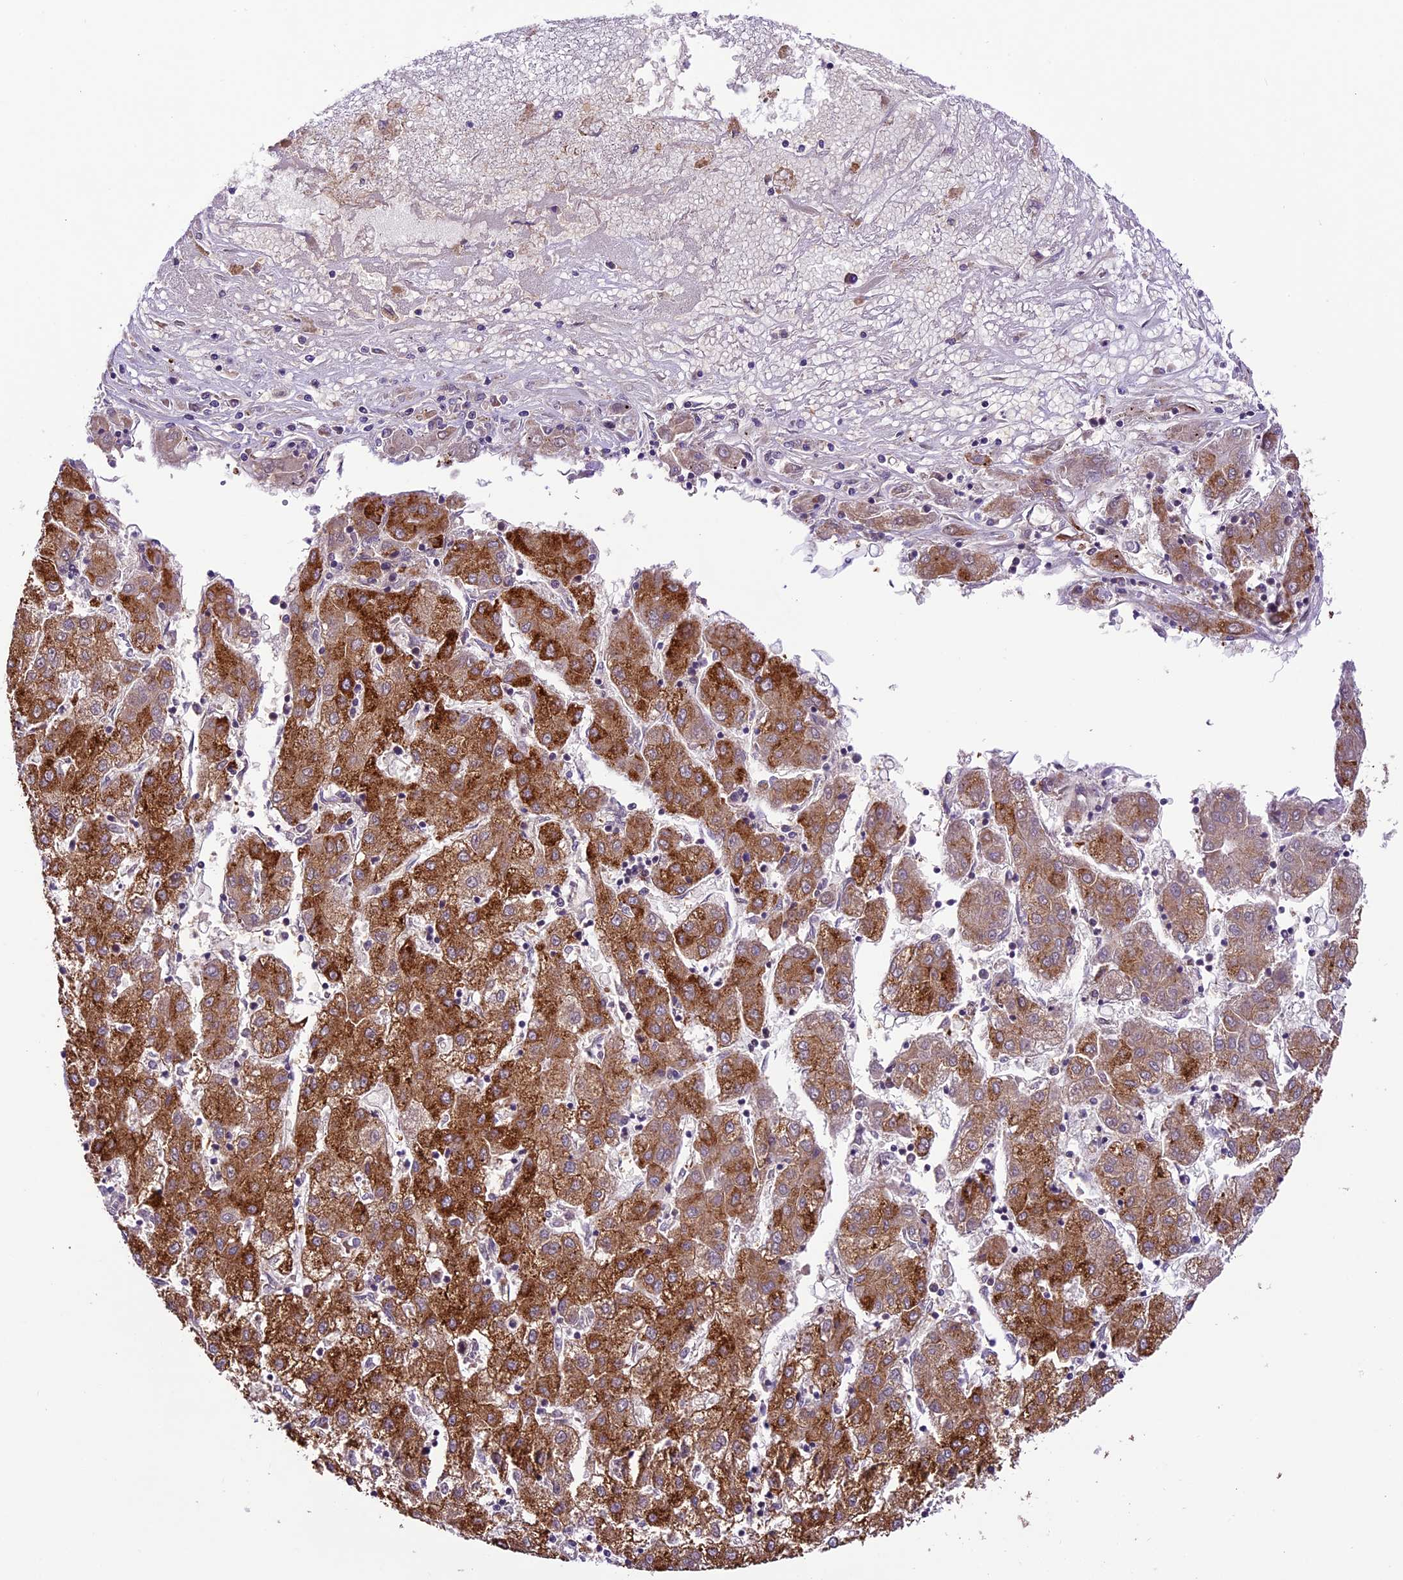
{"staining": {"intensity": "strong", "quantity": "25%-75%", "location": "cytoplasmic/membranous"}, "tissue": "liver cancer", "cell_type": "Tumor cells", "image_type": "cancer", "snomed": [{"axis": "morphology", "description": "Carcinoma, Hepatocellular, NOS"}, {"axis": "topography", "description": "Liver"}], "caption": "Liver cancer (hepatocellular carcinoma) stained with a protein marker exhibits strong staining in tumor cells.", "gene": "SHKBP1", "patient": {"sex": "male", "age": 72}}